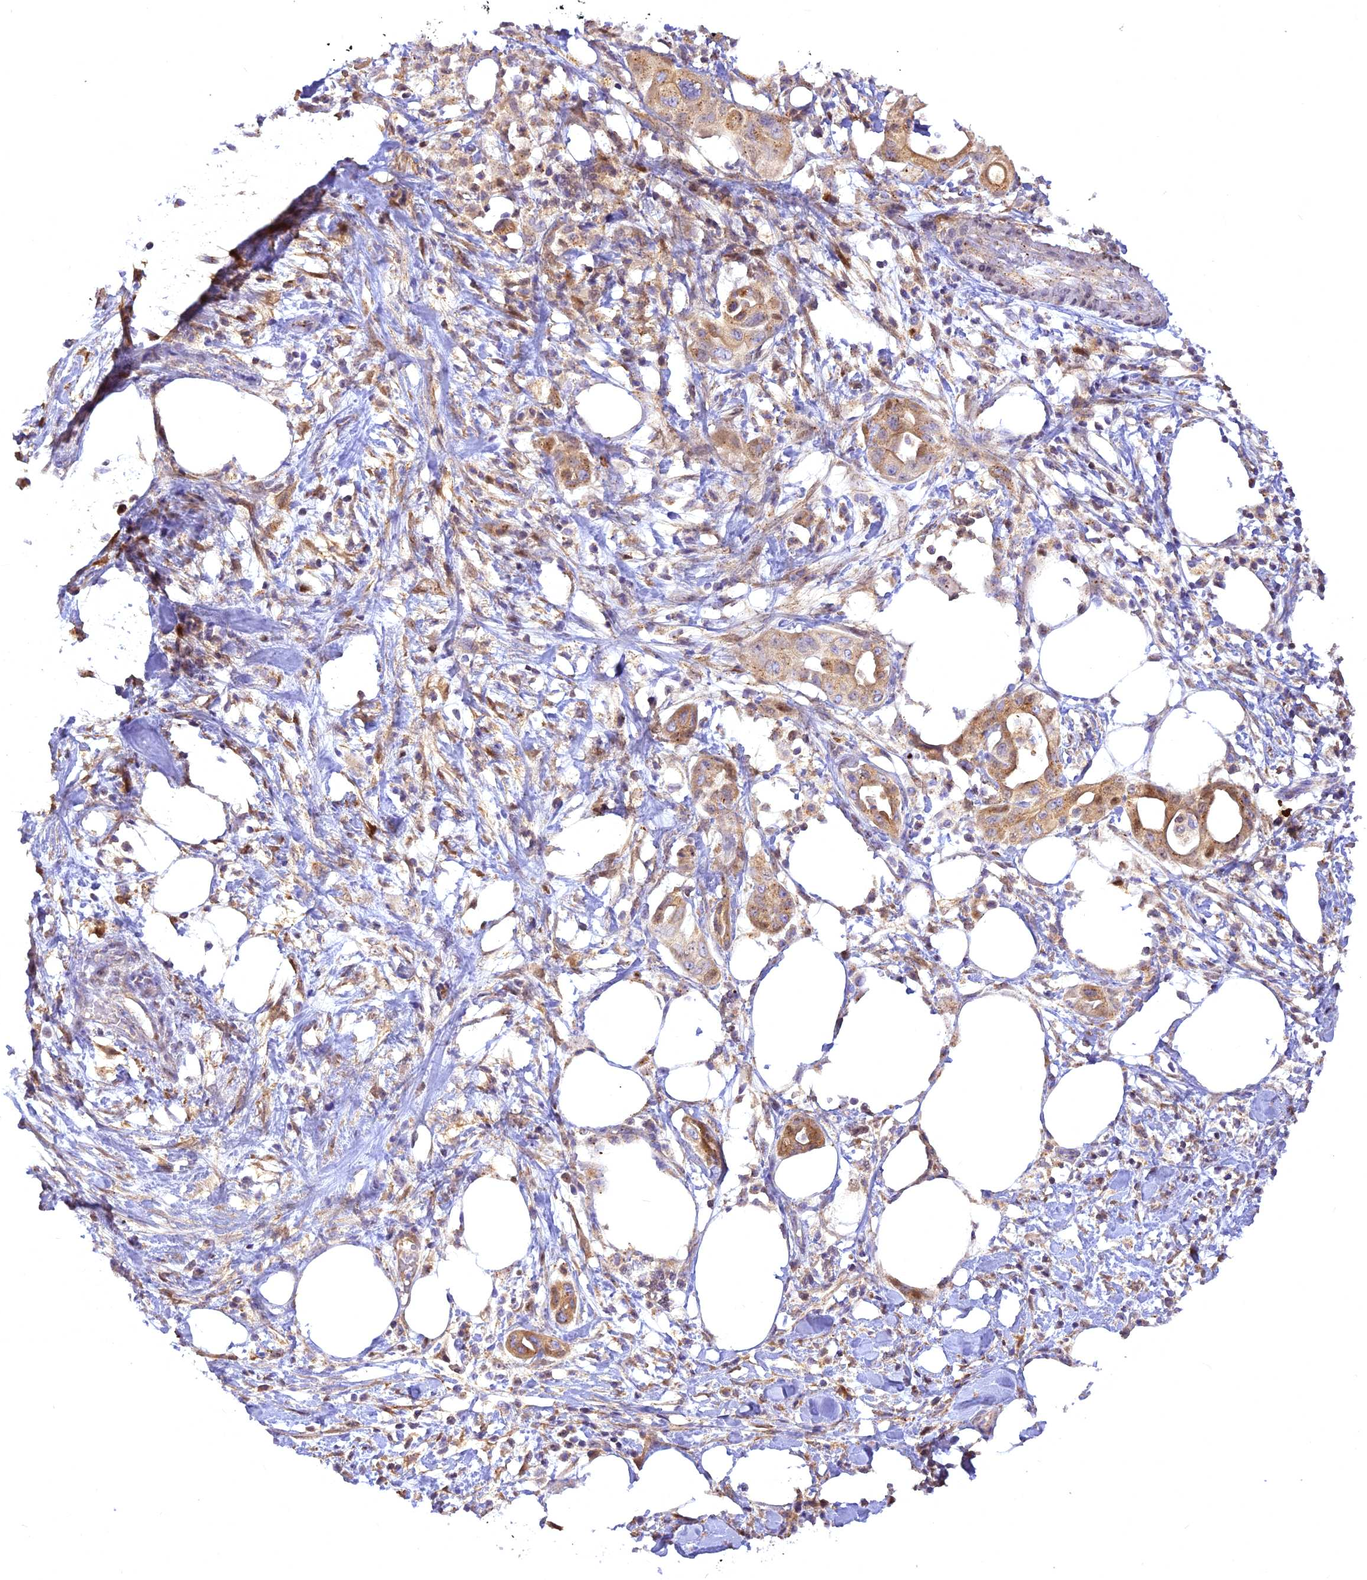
{"staining": {"intensity": "moderate", "quantity": ">75%", "location": "cytoplasmic/membranous"}, "tissue": "pancreatic cancer", "cell_type": "Tumor cells", "image_type": "cancer", "snomed": [{"axis": "morphology", "description": "Adenocarcinoma, NOS"}, {"axis": "topography", "description": "Pancreas"}], "caption": "This image displays immunohistochemistry staining of human pancreatic adenocarcinoma, with medium moderate cytoplasmic/membranous positivity in approximately >75% of tumor cells.", "gene": "CENPV", "patient": {"sex": "male", "age": 68}}